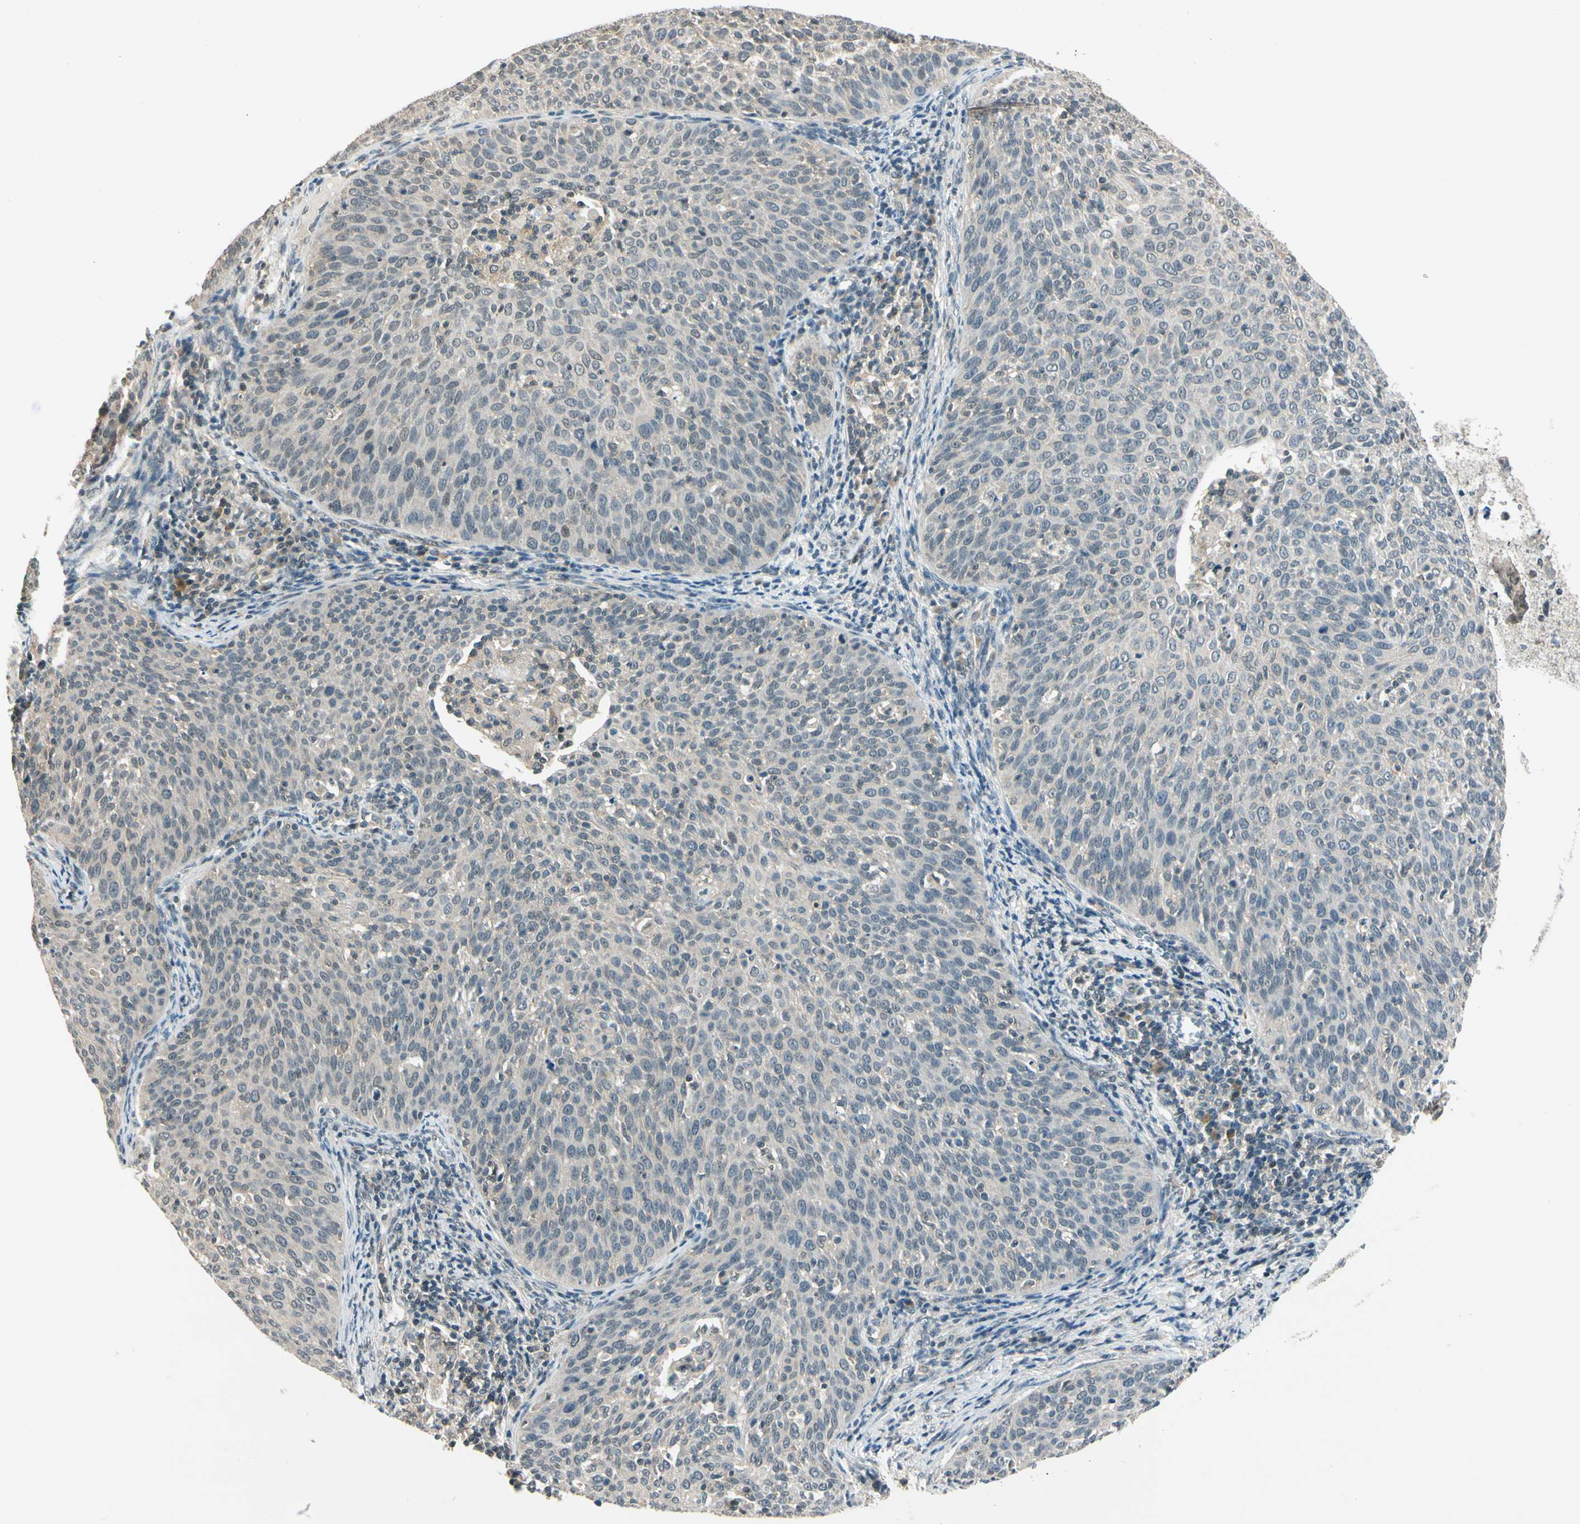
{"staining": {"intensity": "weak", "quantity": "25%-75%", "location": "cytoplasmic/membranous"}, "tissue": "cervical cancer", "cell_type": "Tumor cells", "image_type": "cancer", "snomed": [{"axis": "morphology", "description": "Squamous cell carcinoma, NOS"}, {"axis": "topography", "description": "Cervix"}], "caption": "Immunohistochemistry (IHC) (DAB) staining of human squamous cell carcinoma (cervical) reveals weak cytoplasmic/membranous protein expression in about 25%-75% of tumor cells. (DAB IHC, brown staining for protein, blue staining for nuclei).", "gene": "ZSCAN12", "patient": {"sex": "female", "age": 38}}